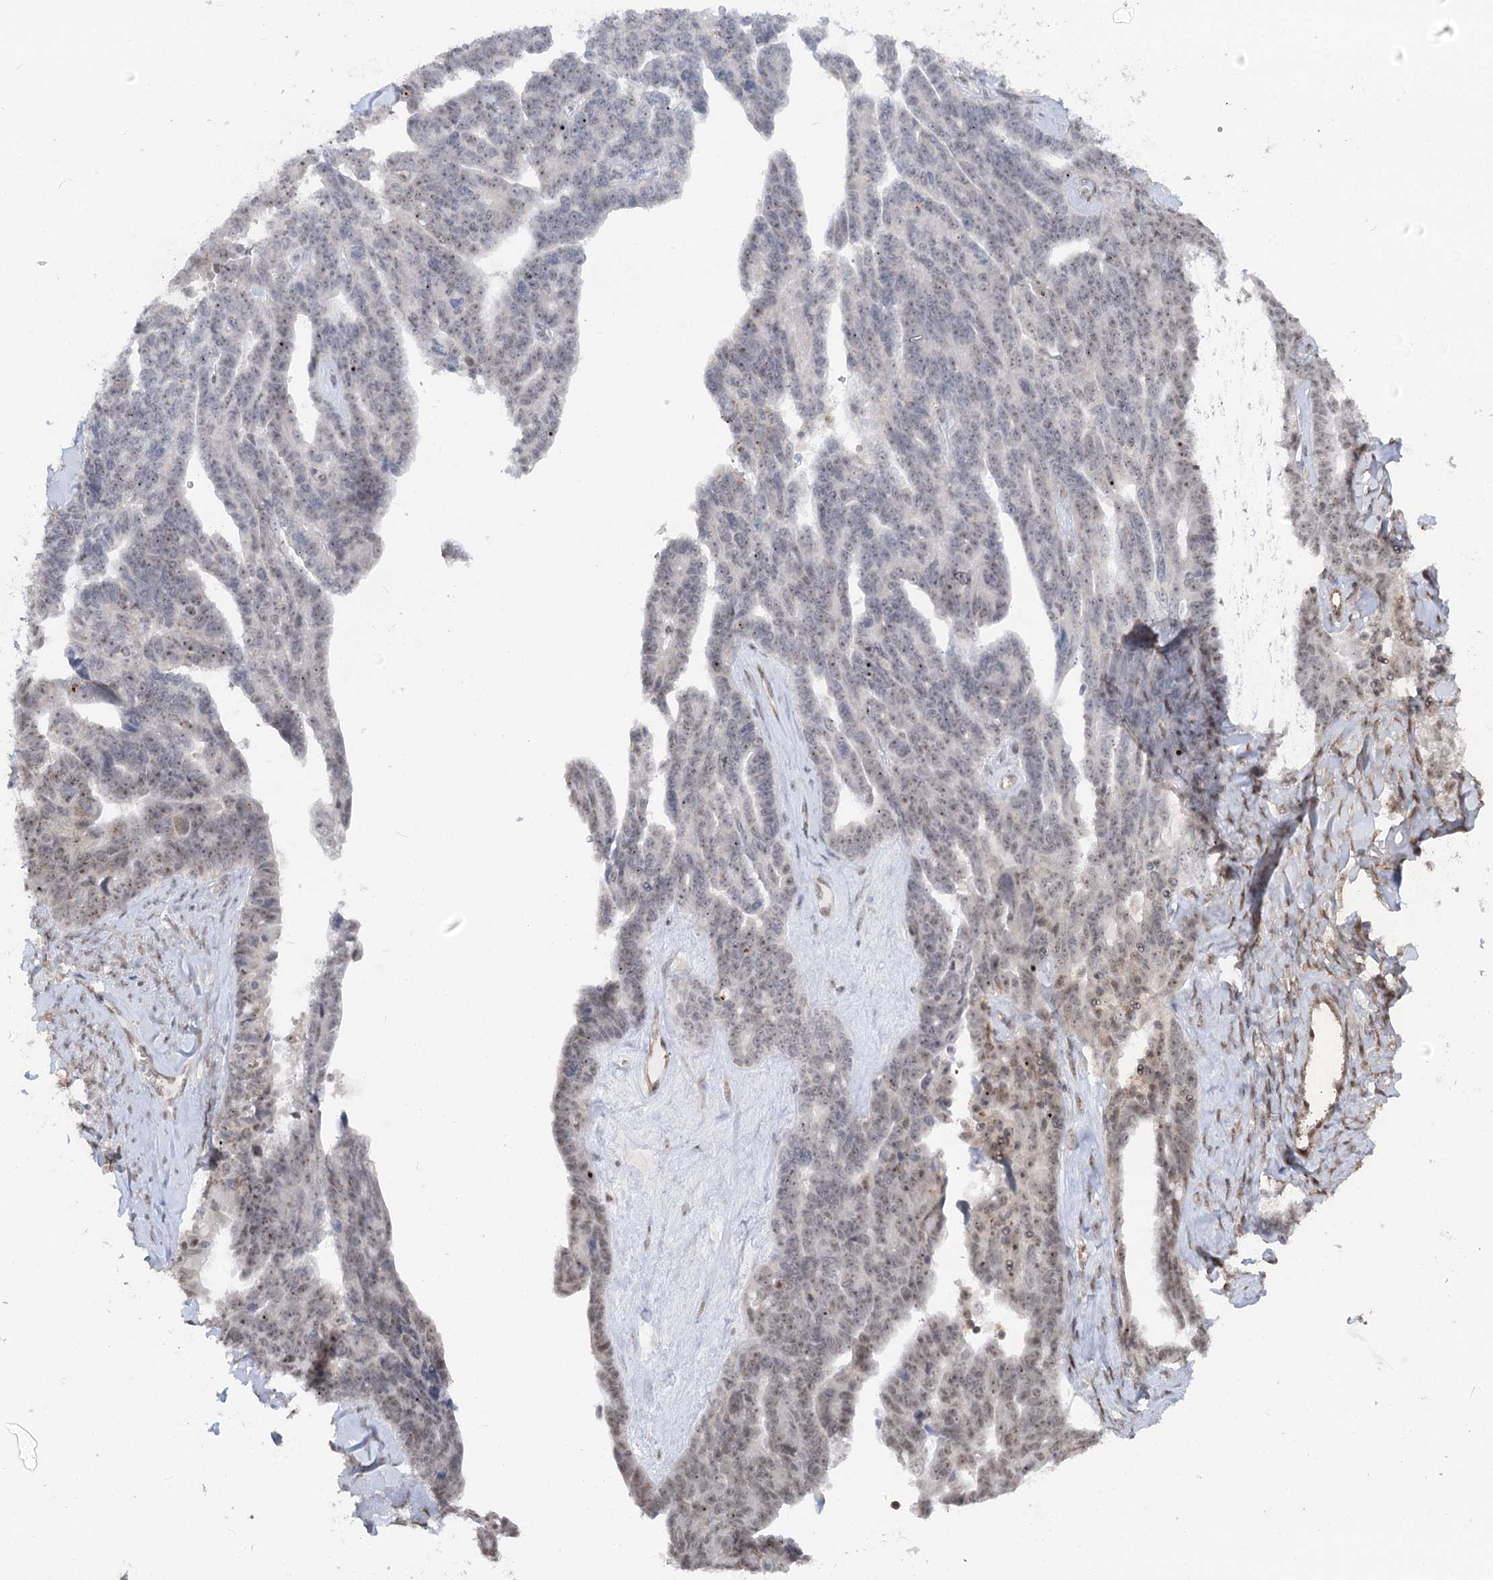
{"staining": {"intensity": "moderate", "quantity": "<25%", "location": "cytoplasmic/membranous,nuclear"}, "tissue": "ovarian cancer", "cell_type": "Tumor cells", "image_type": "cancer", "snomed": [{"axis": "morphology", "description": "Cystadenocarcinoma, serous, NOS"}, {"axis": "topography", "description": "Ovary"}], "caption": "DAB (3,3'-diaminobenzidine) immunohistochemical staining of ovarian cancer displays moderate cytoplasmic/membranous and nuclear protein expression in approximately <25% of tumor cells.", "gene": "GNL3L", "patient": {"sex": "female", "age": 79}}